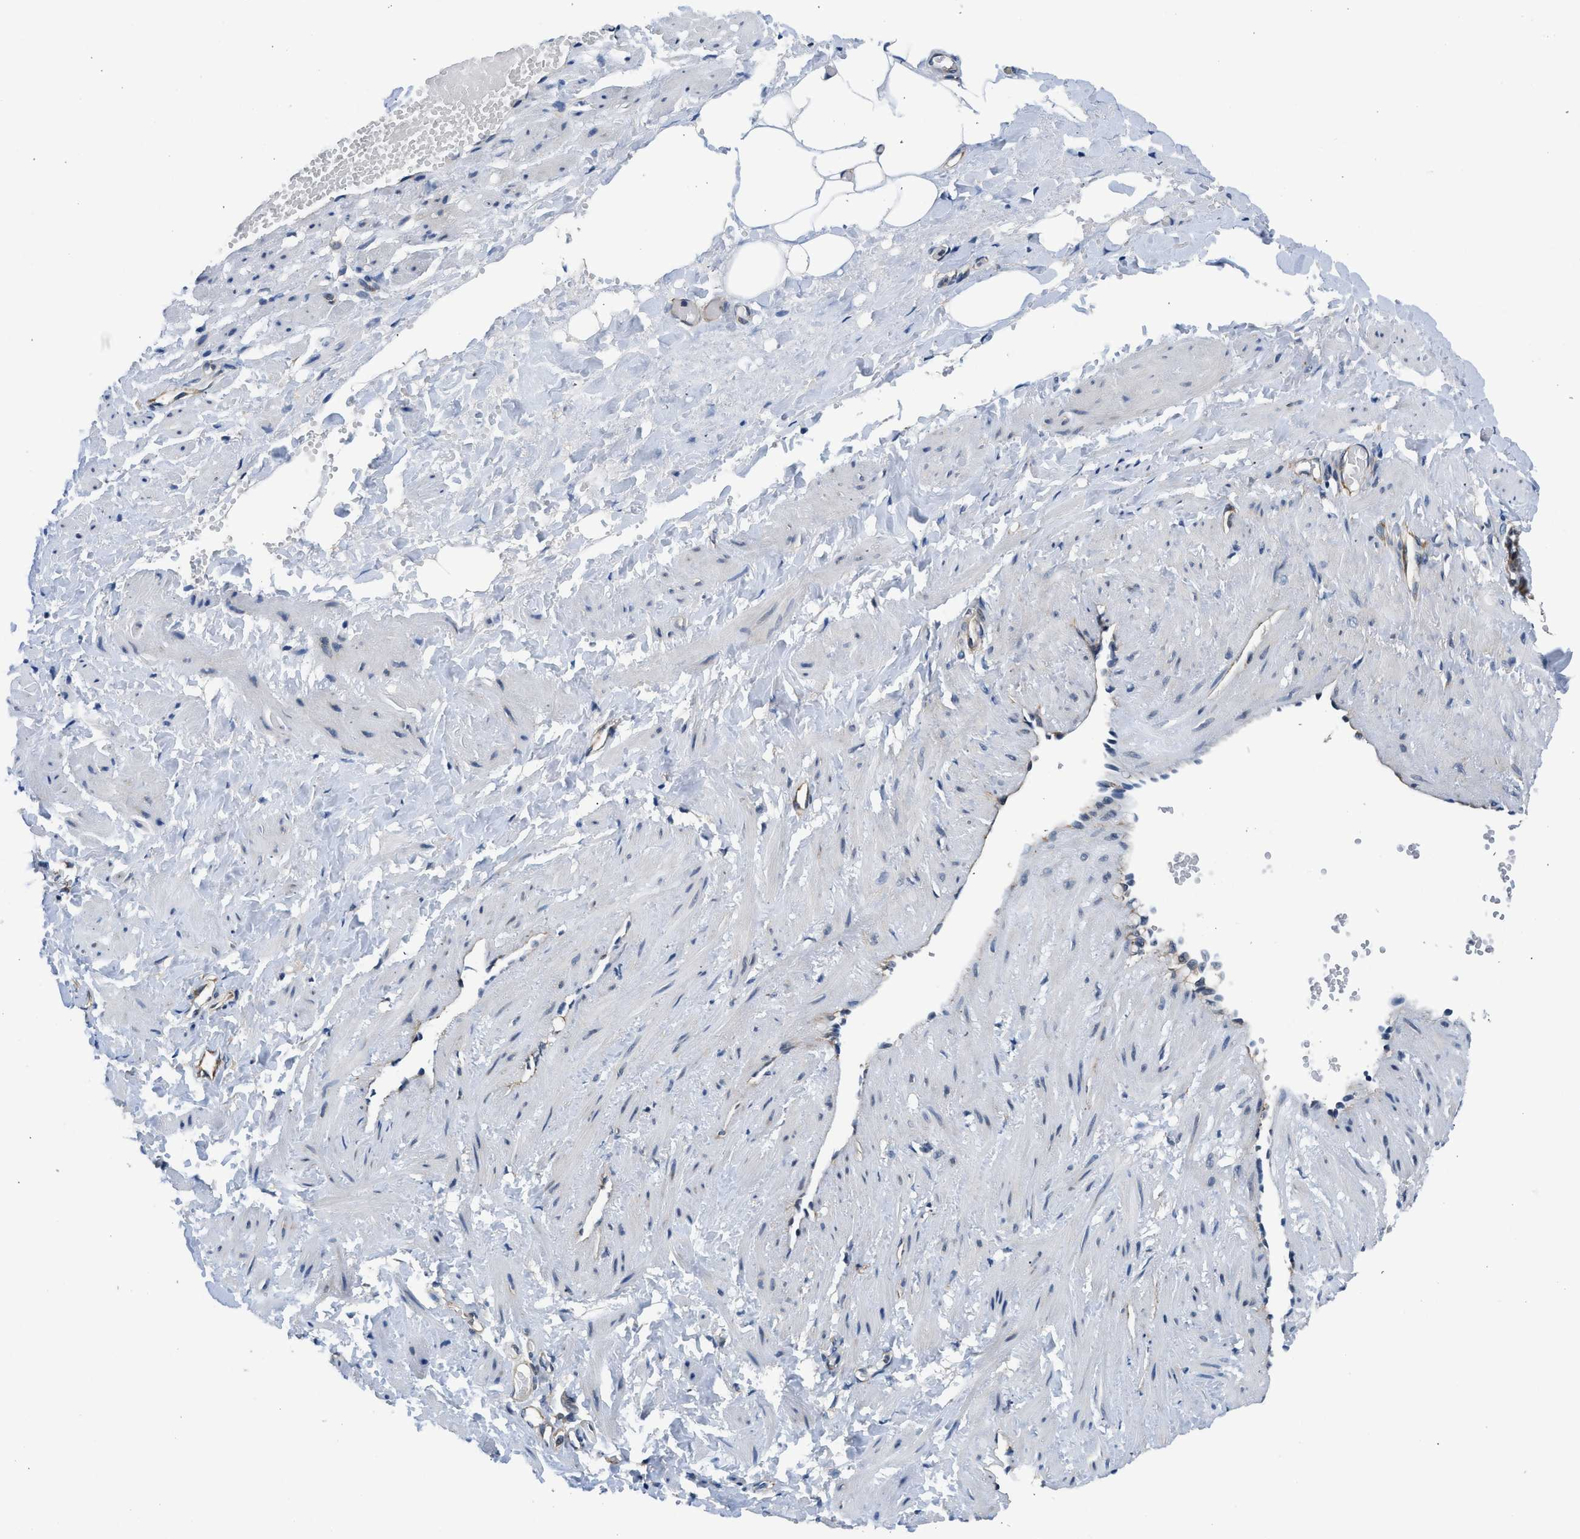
{"staining": {"intensity": "negative", "quantity": "none", "location": "none"}, "tissue": "adipose tissue", "cell_type": "Adipocytes", "image_type": "normal", "snomed": [{"axis": "morphology", "description": "Normal tissue, NOS"}, {"axis": "topography", "description": "Soft tissue"}, {"axis": "topography", "description": "Vascular tissue"}], "caption": "High power microscopy image of an IHC histopathology image of benign adipose tissue, revealing no significant positivity in adipocytes. (DAB IHC visualized using brightfield microscopy, high magnification).", "gene": "PA2G4", "patient": {"sex": "female", "age": 35}}